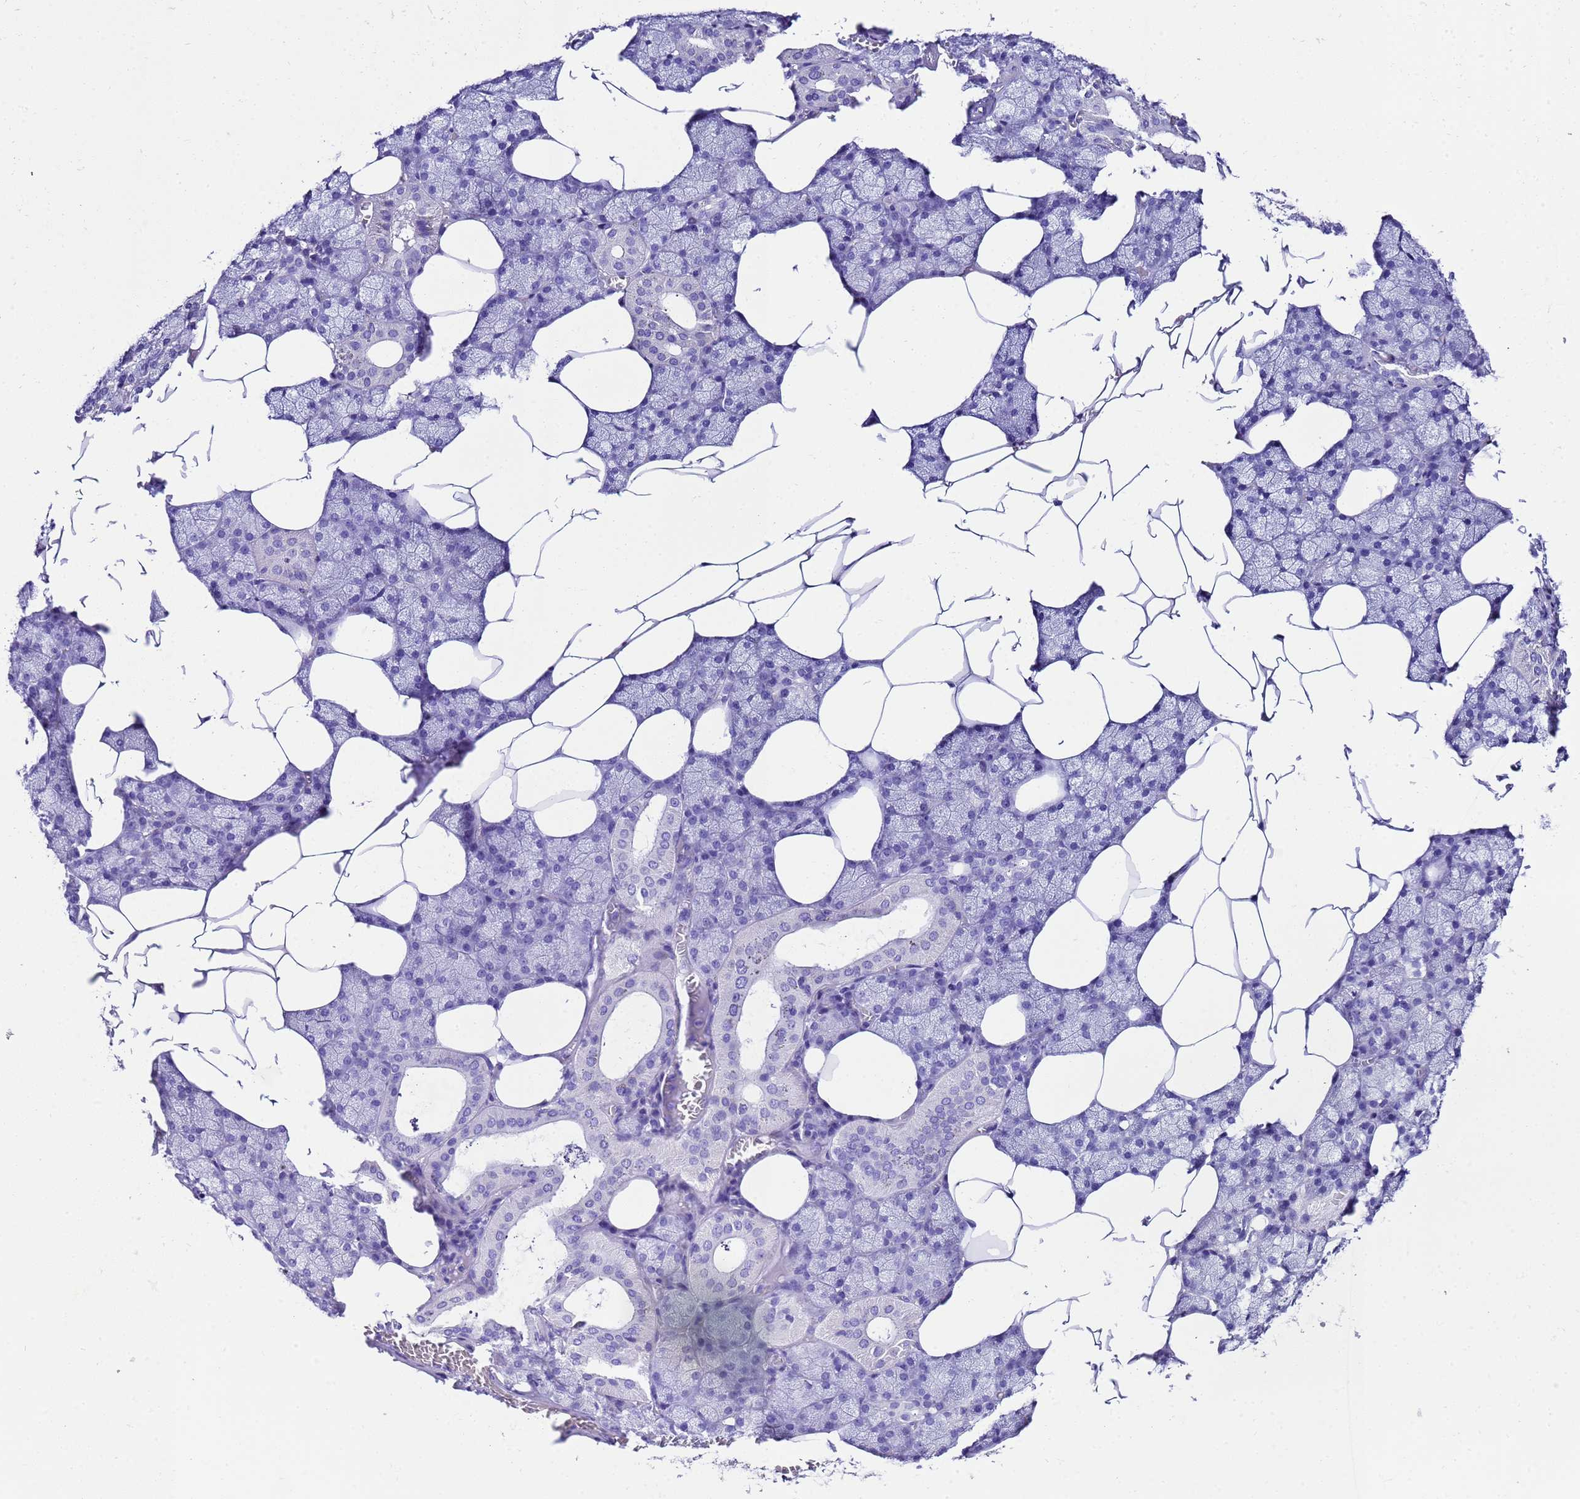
{"staining": {"intensity": "negative", "quantity": "none", "location": "none"}, "tissue": "salivary gland", "cell_type": "Glandular cells", "image_type": "normal", "snomed": [{"axis": "morphology", "description": "Normal tissue, NOS"}, {"axis": "topography", "description": "Salivary gland"}], "caption": "This is an immunohistochemistry (IHC) image of benign salivary gland. There is no expression in glandular cells.", "gene": "UGT2A1", "patient": {"sex": "male", "age": 62}}